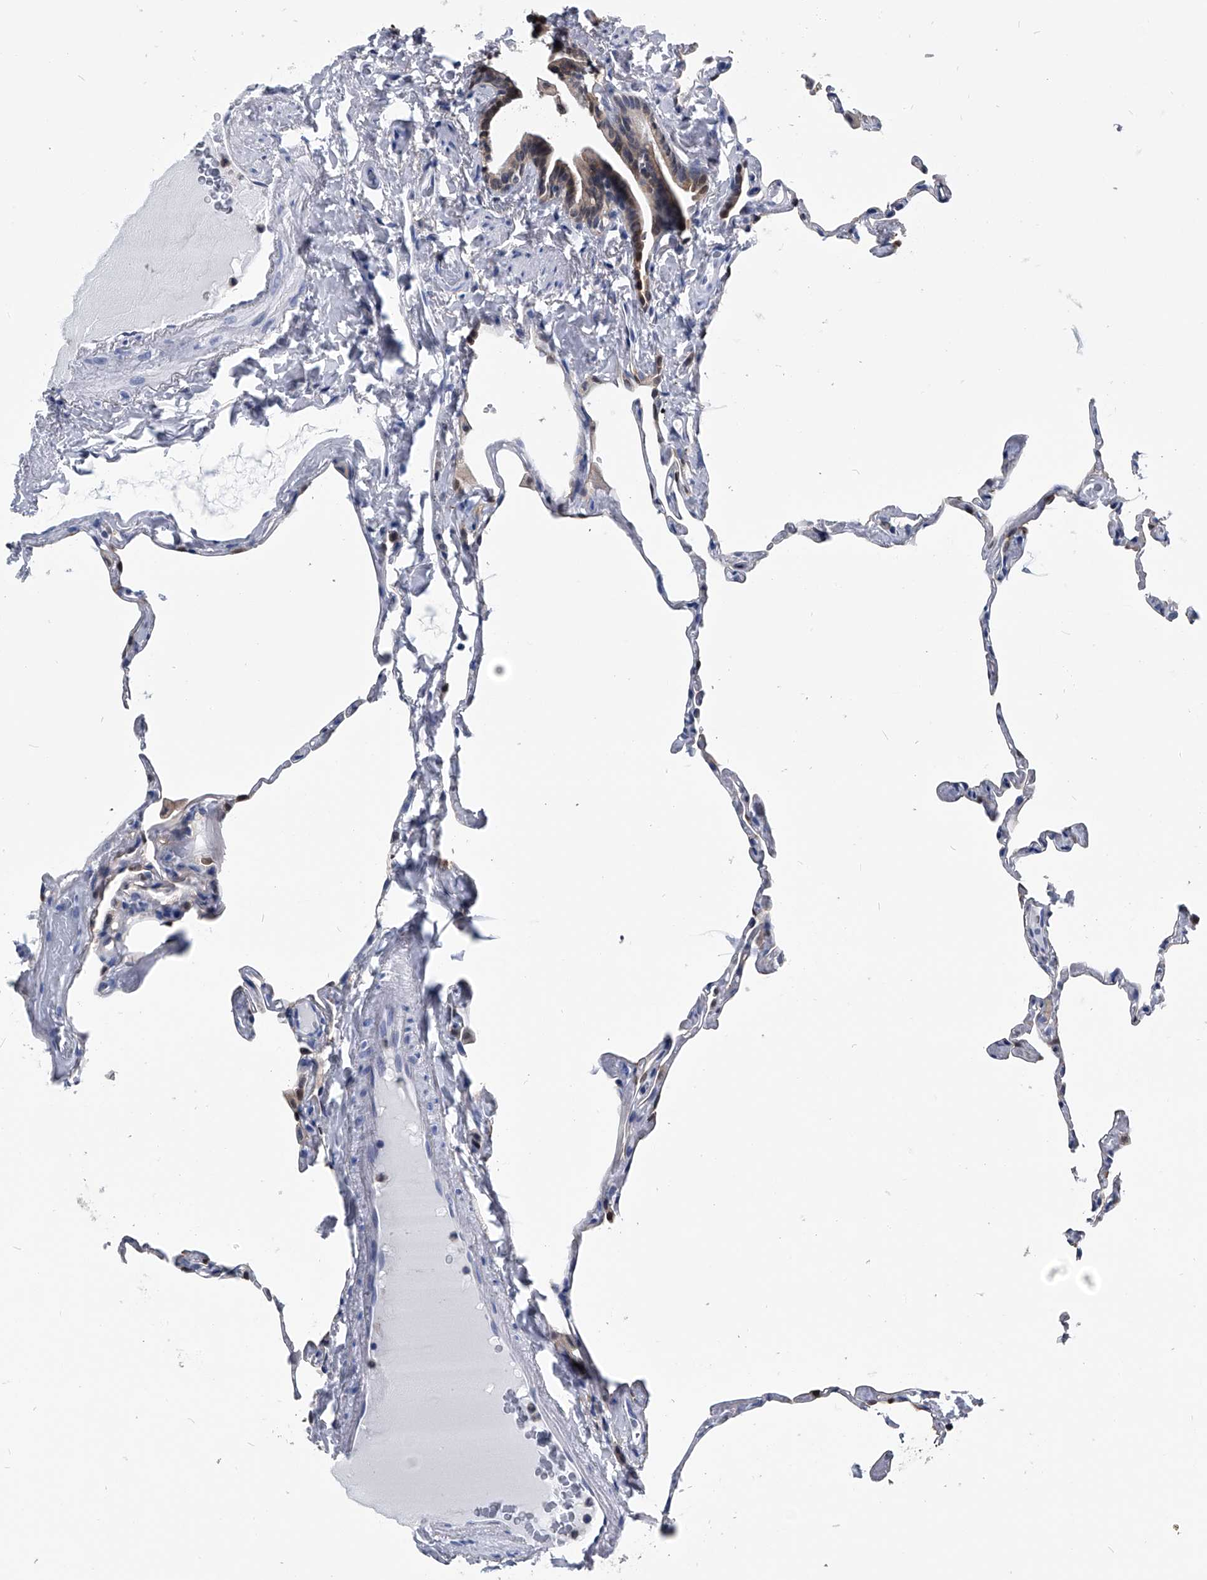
{"staining": {"intensity": "negative", "quantity": "none", "location": "none"}, "tissue": "lung", "cell_type": "Alveolar cells", "image_type": "normal", "snomed": [{"axis": "morphology", "description": "Normal tissue, NOS"}, {"axis": "topography", "description": "Lung"}], "caption": "Benign lung was stained to show a protein in brown. There is no significant expression in alveolar cells.", "gene": "PDXK", "patient": {"sex": "male", "age": 65}}